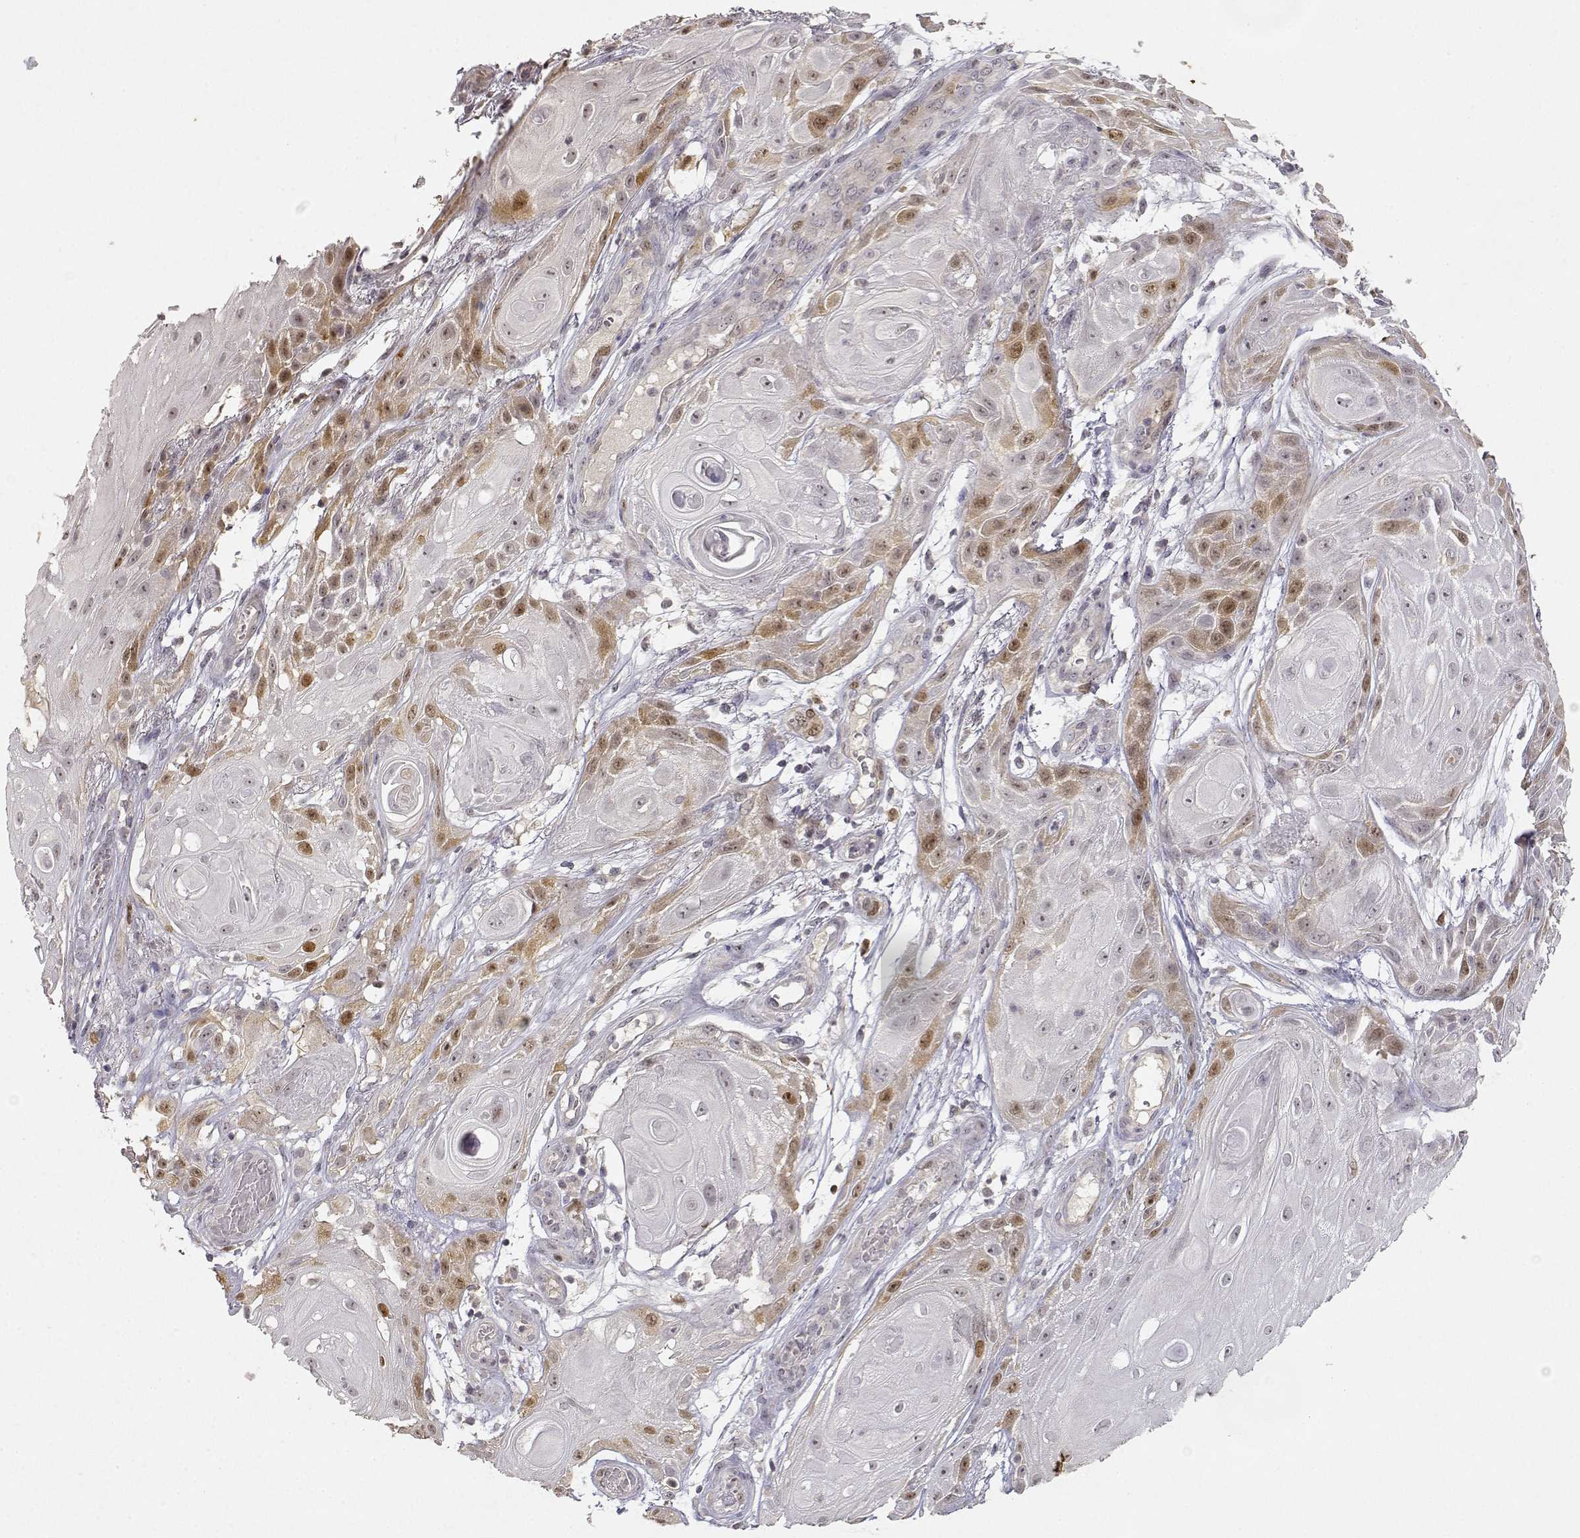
{"staining": {"intensity": "moderate", "quantity": "<25%", "location": "cytoplasmic/membranous,nuclear"}, "tissue": "skin cancer", "cell_type": "Tumor cells", "image_type": "cancer", "snomed": [{"axis": "morphology", "description": "Squamous cell carcinoma, NOS"}, {"axis": "topography", "description": "Skin"}], "caption": "Skin cancer (squamous cell carcinoma) stained with a brown dye demonstrates moderate cytoplasmic/membranous and nuclear positive positivity in about <25% of tumor cells.", "gene": "RAD51", "patient": {"sex": "male", "age": 62}}